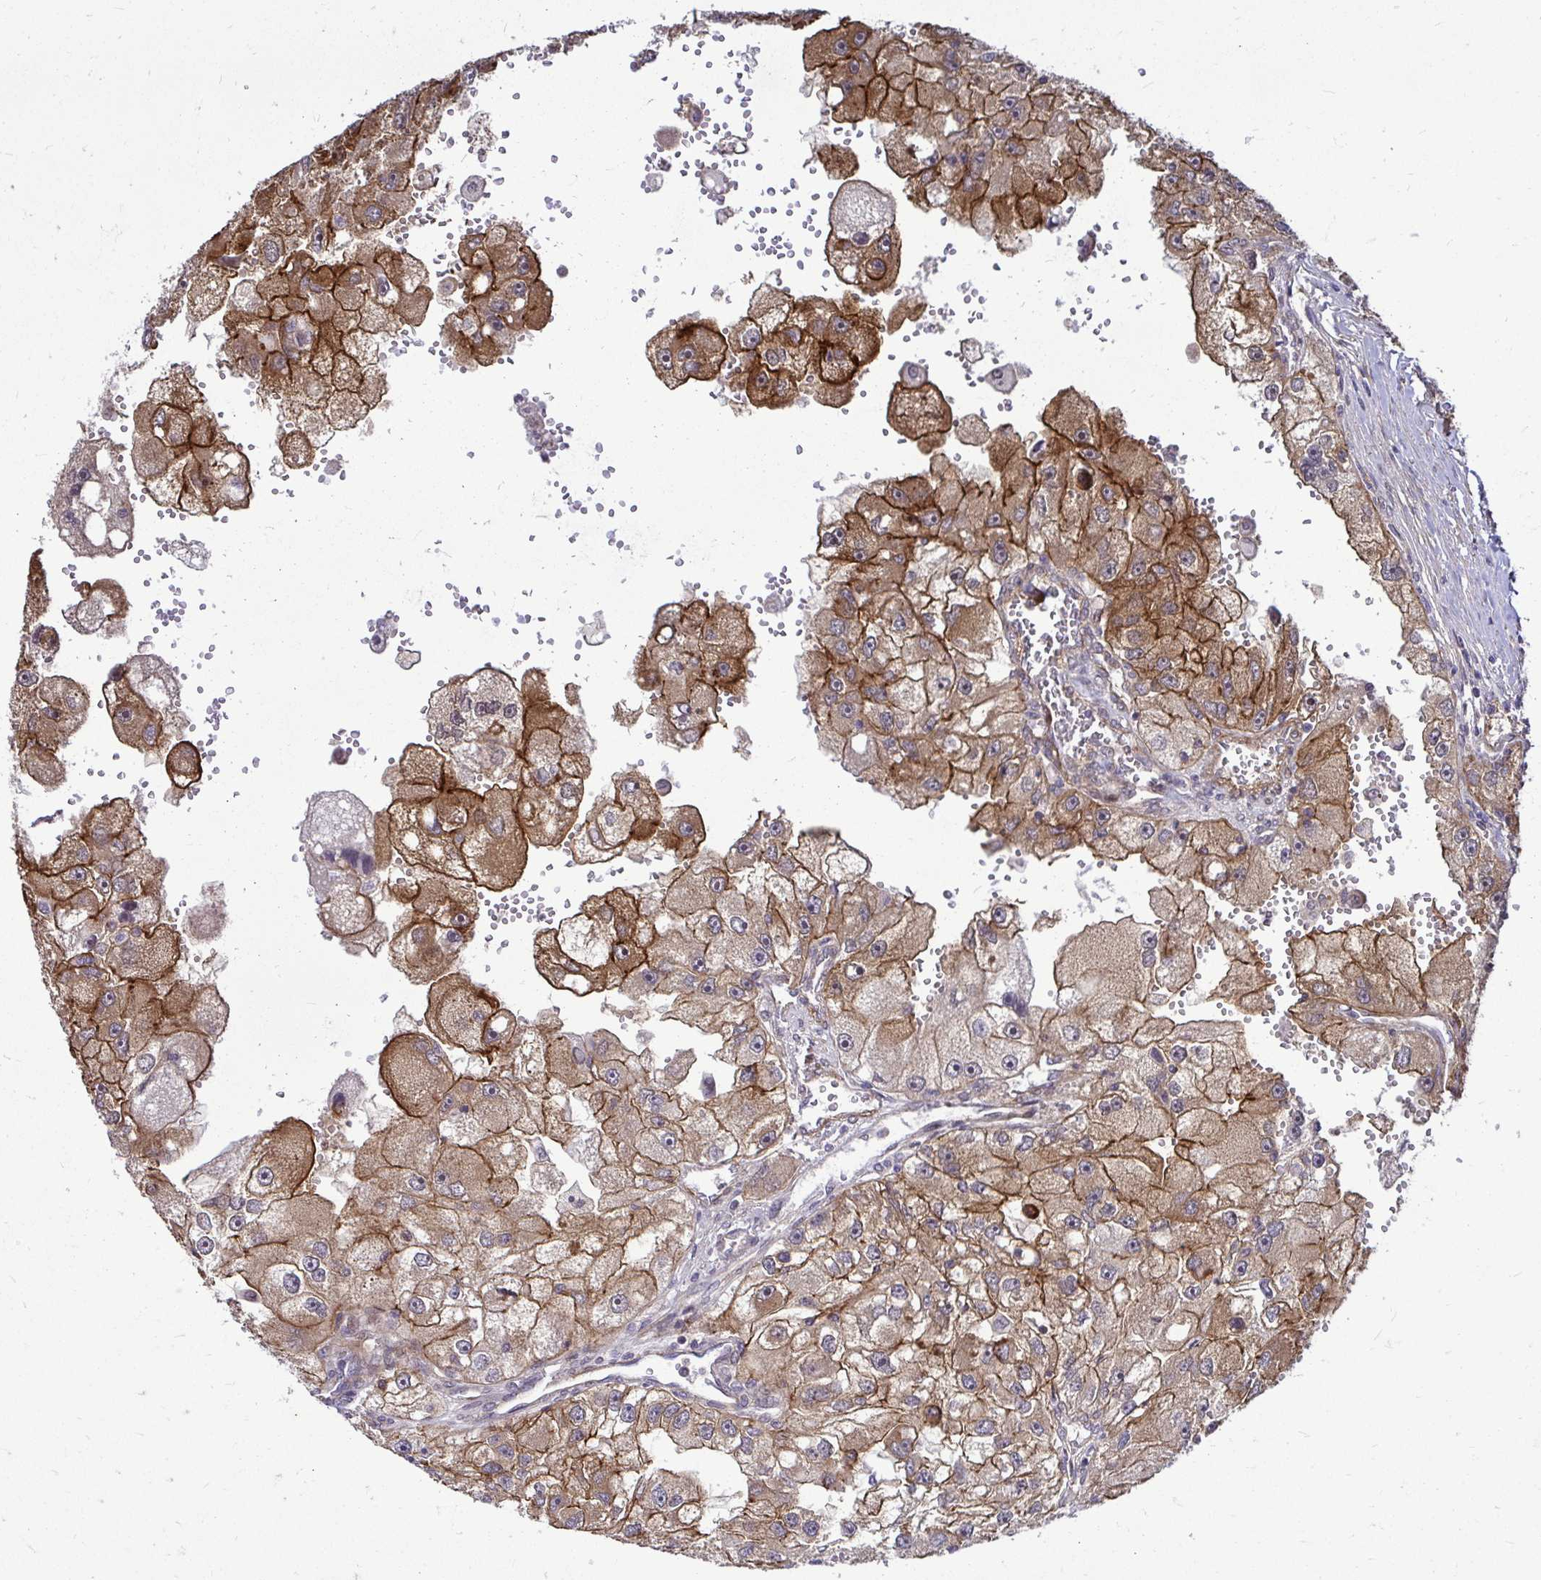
{"staining": {"intensity": "moderate", "quantity": ">75%", "location": "cytoplasmic/membranous"}, "tissue": "renal cancer", "cell_type": "Tumor cells", "image_type": "cancer", "snomed": [{"axis": "morphology", "description": "Adenocarcinoma, NOS"}, {"axis": "topography", "description": "Kidney"}], "caption": "Immunohistochemical staining of human renal cancer displays medium levels of moderate cytoplasmic/membranous positivity in approximately >75% of tumor cells.", "gene": "TRIP6", "patient": {"sex": "male", "age": 63}}